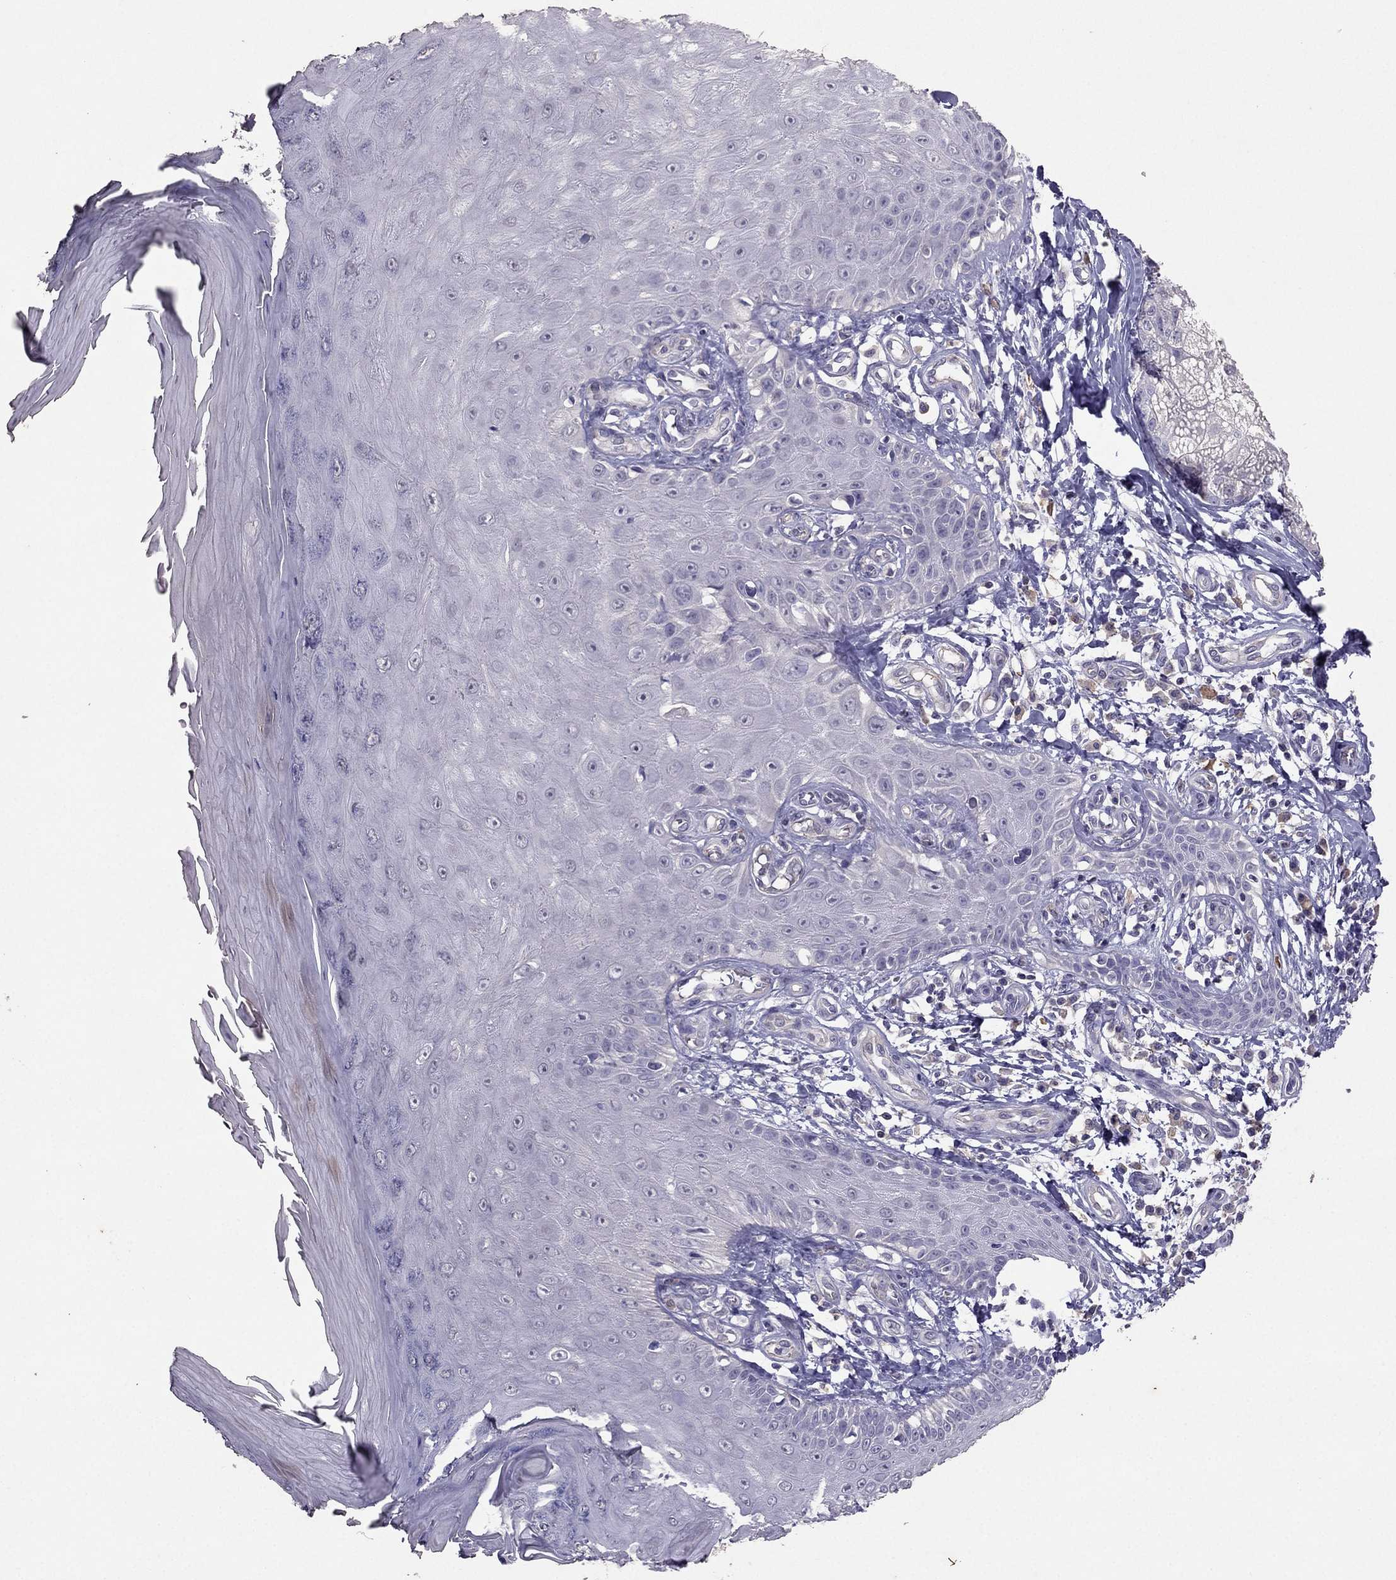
{"staining": {"intensity": "negative", "quantity": "none", "location": "none"}, "tissue": "skin", "cell_type": "Fibroblasts", "image_type": "normal", "snomed": [{"axis": "morphology", "description": "Normal tissue, NOS"}, {"axis": "morphology", "description": "Inflammation, NOS"}, {"axis": "morphology", "description": "Fibrosis, NOS"}, {"axis": "topography", "description": "Skin"}], "caption": "This image is of benign skin stained with IHC to label a protein in brown with the nuclei are counter-stained blue. There is no staining in fibroblasts.", "gene": "RFLNB", "patient": {"sex": "male", "age": 71}}